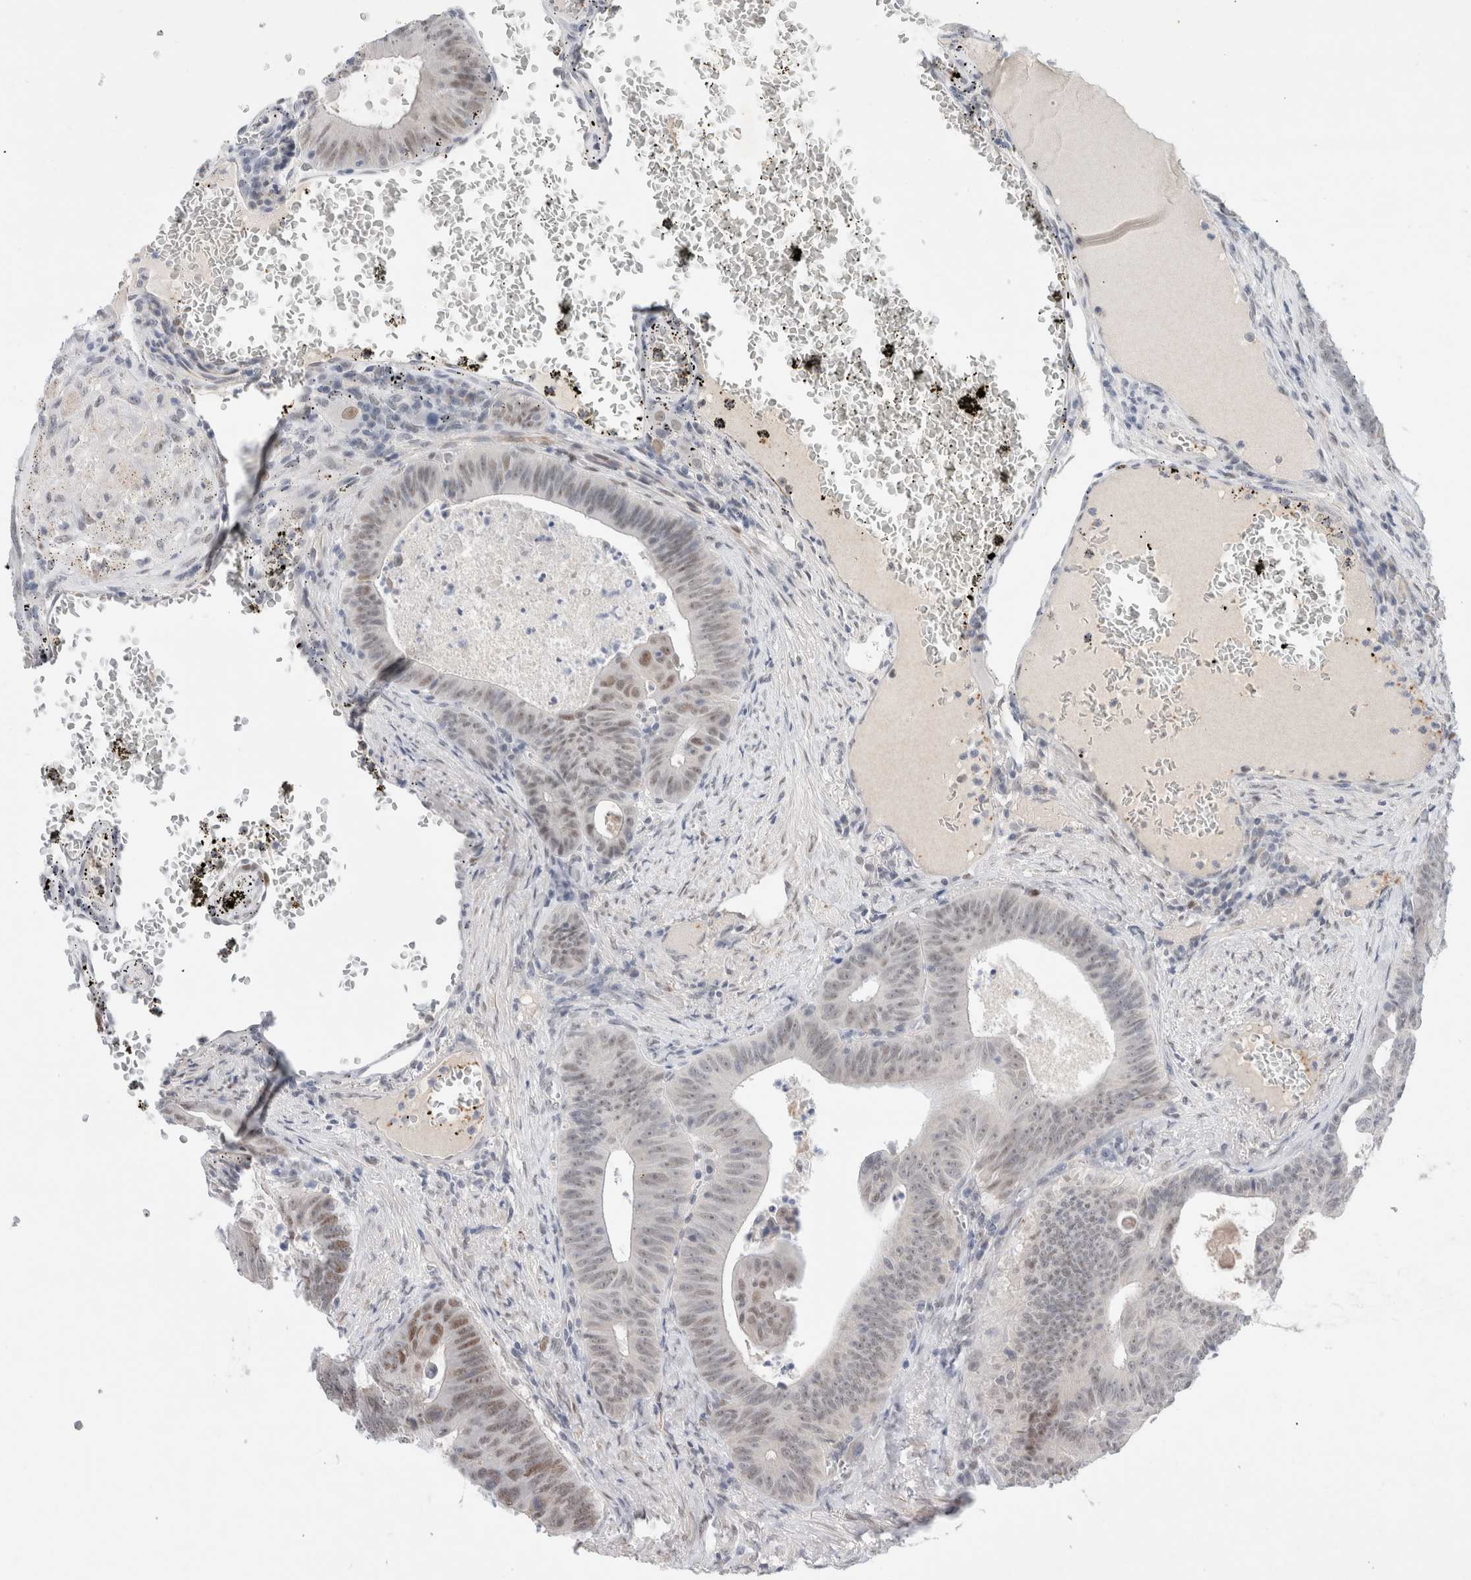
{"staining": {"intensity": "moderate", "quantity": "25%-75%", "location": "nuclear"}, "tissue": "colorectal cancer", "cell_type": "Tumor cells", "image_type": "cancer", "snomed": [{"axis": "morphology", "description": "Adenocarcinoma, NOS"}, {"axis": "topography", "description": "Colon"}], "caption": "Tumor cells demonstrate medium levels of moderate nuclear expression in about 25%-75% of cells in colorectal cancer (adenocarcinoma). The staining was performed using DAB (3,3'-diaminobenzidine), with brown indicating positive protein expression. Nuclei are stained blue with hematoxylin.", "gene": "KNL1", "patient": {"sex": "male", "age": 87}}